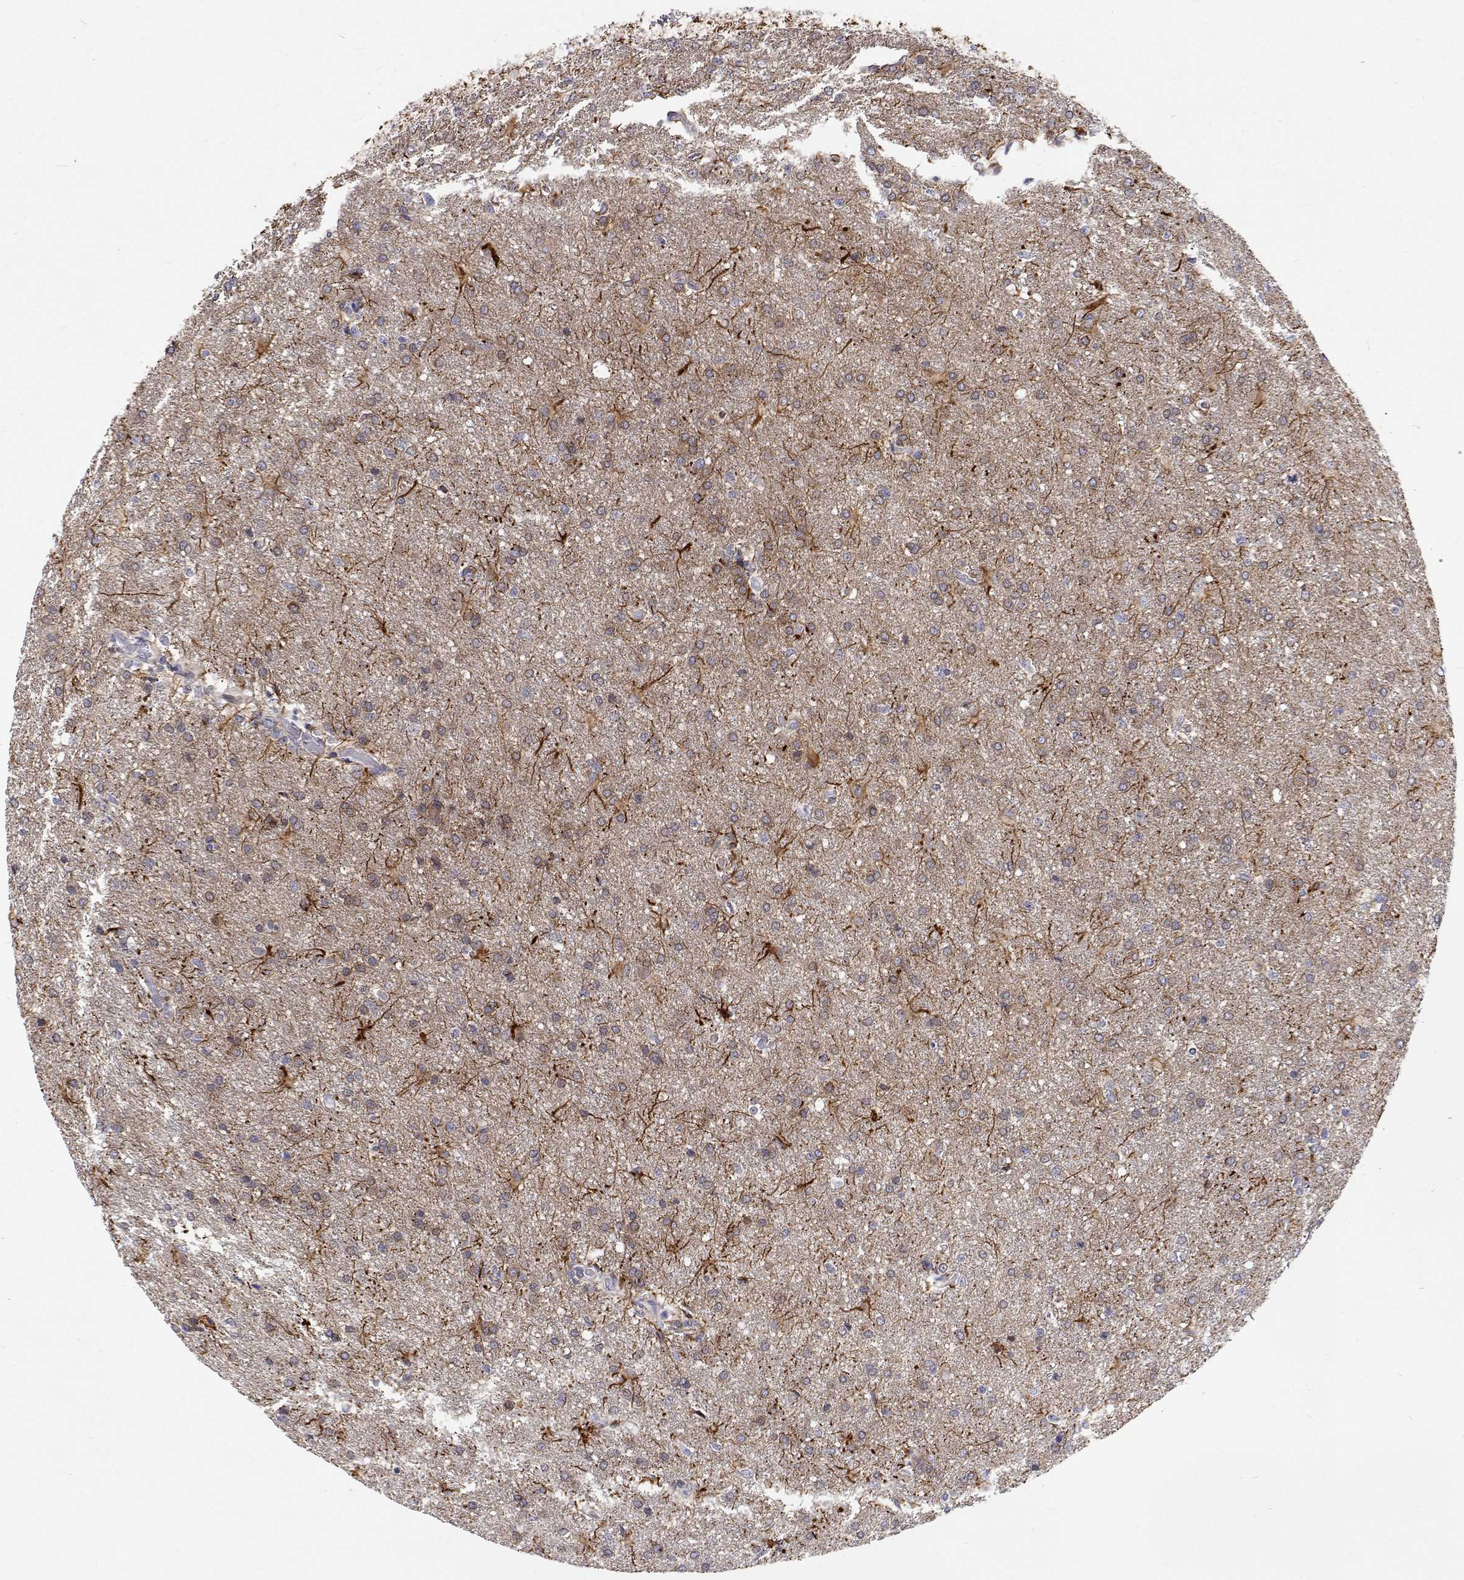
{"staining": {"intensity": "weak", "quantity": "<25%", "location": "cytoplasmic/membranous"}, "tissue": "glioma", "cell_type": "Tumor cells", "image_type": "cancer", "snomed": [{"axis": "morphology", "description": "Glioma, malignant, High grade"}, {"axis": "topography", "description": "Brain"}], "caption": "An image of human glioma is negative for staining in tumor cells.", "gene": "MYPN", "patient": {"sex": "male", "age": 68}}